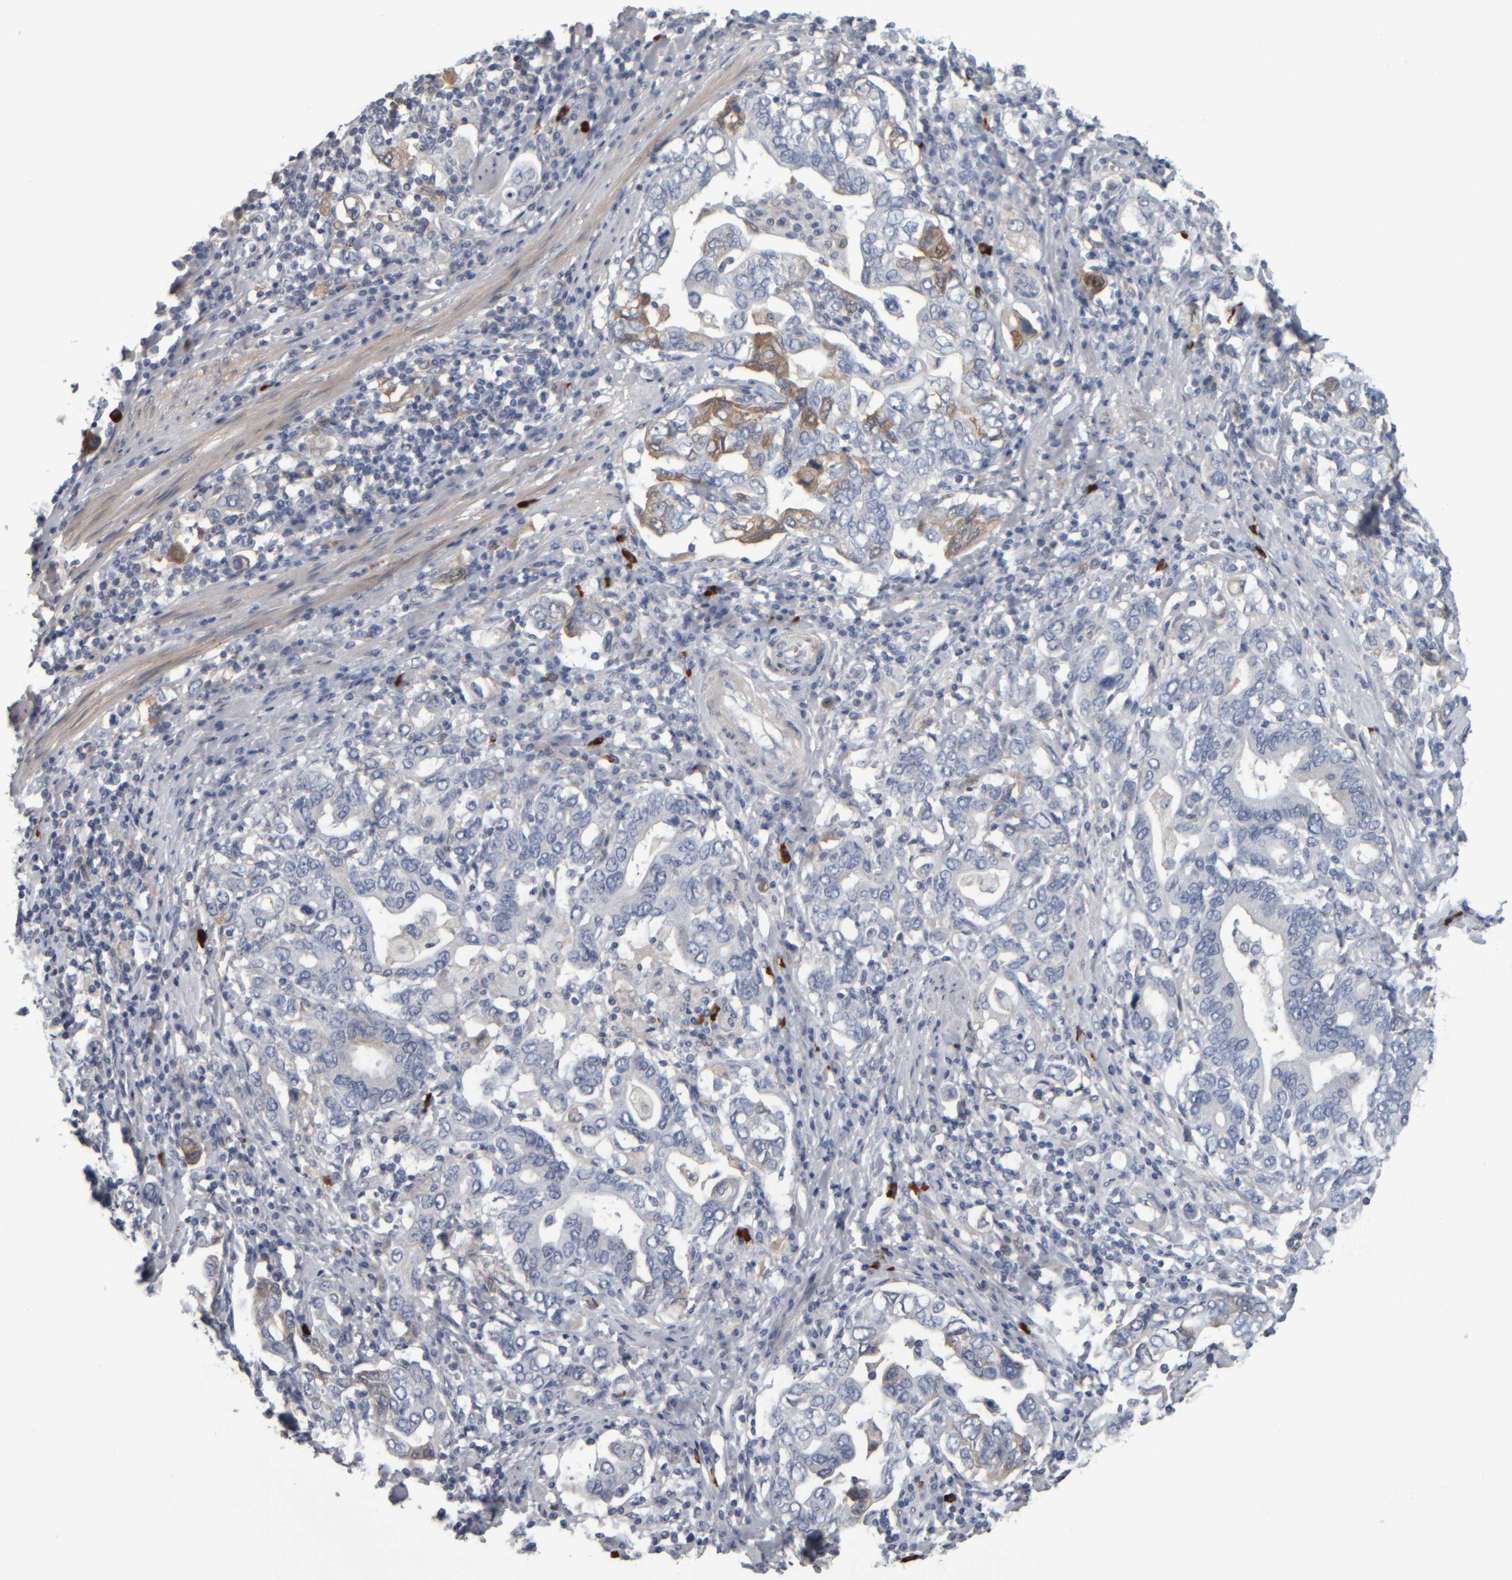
{"staining": {"intensity": "moderate", "quantity": "<25%", "location": "cytoplasmic/membranous"}, "tissue": "stomach cancer", "cell_type": "Tumor cells", "image_type": "cancer", "snomed": [{"axis": "morphology", "description": "Adenocarcinoma, NOS"}, {"axis": "topography", "description": "Stomach, upper"}], "caption": "A photomicrograph of human adenocarcinoma (stomach) stained for a protein reveals moderate cytoplasmic/membranous brown staining in tumor cells.", "gene": "CAVIN4", "patient": {"sex": "male", "age": 62}}